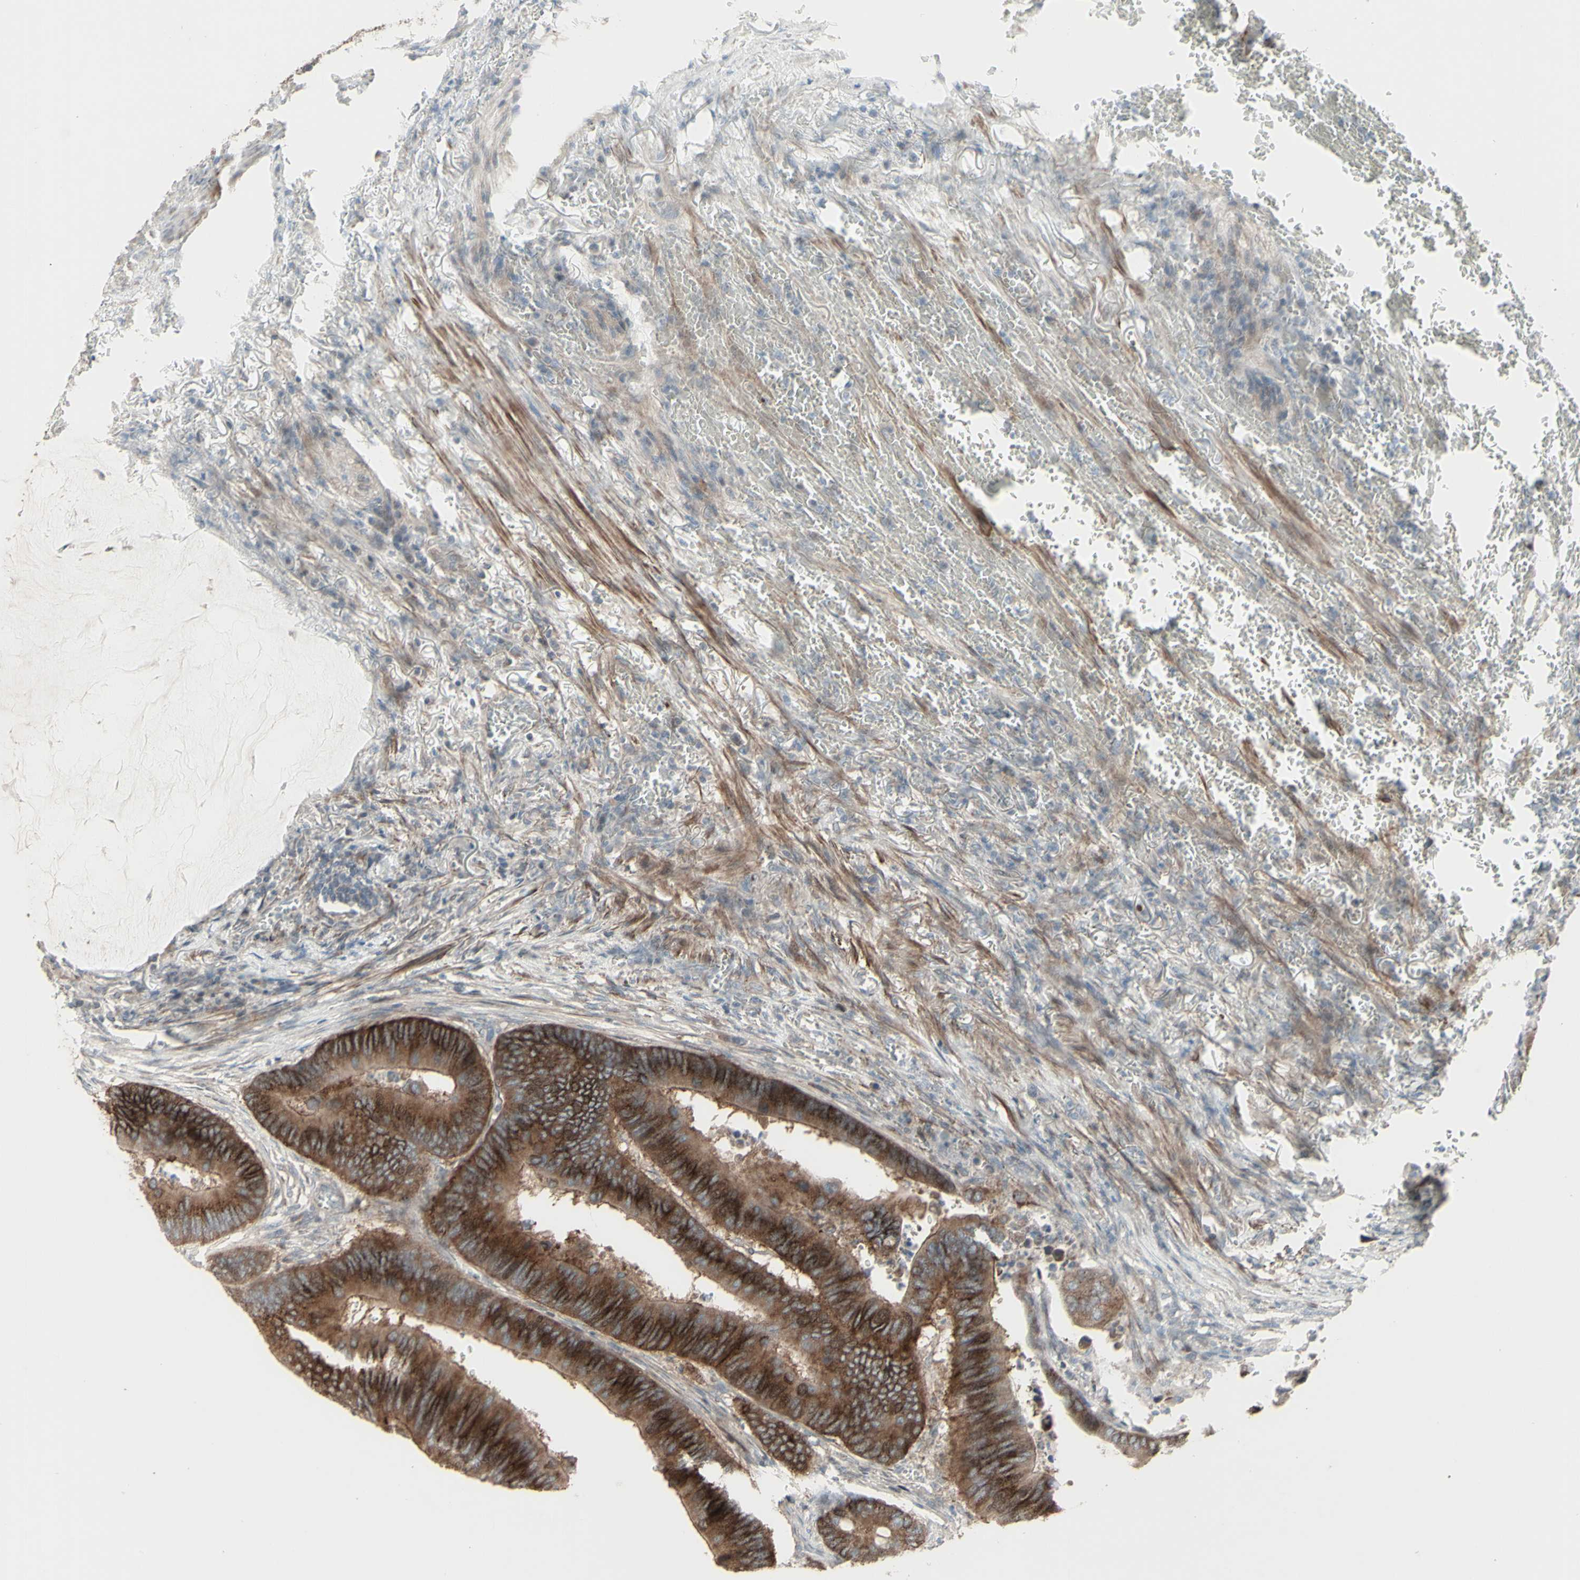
{"staining": {"intensity": "strong", "quantity": ">75%", "location": "cytoplasmic/membranous"}, "tissue": "colorectal cancer", "cell_type": "Tumor cells", "image_type": "cancer", "snomed": [{"axis": "morphology", "description": "Normal tissue, NOS"}, {"axis": "morphology", "description": "Adenocarcinoma, NOS"}, {"axis": "topography", "description": "Rectum"}, {"axis": "topography", "description": "Peripheral nerve tissue"}], "caption": "Colorectal cancer tissue reveals strong cytoplasmic/membranous staining in about >75% of tumor cells The protein of interest is shown in brown color, while the nuclei are stained blue.", "gene": "GMNN", "patient": {"sex": "male", "age": 92}}